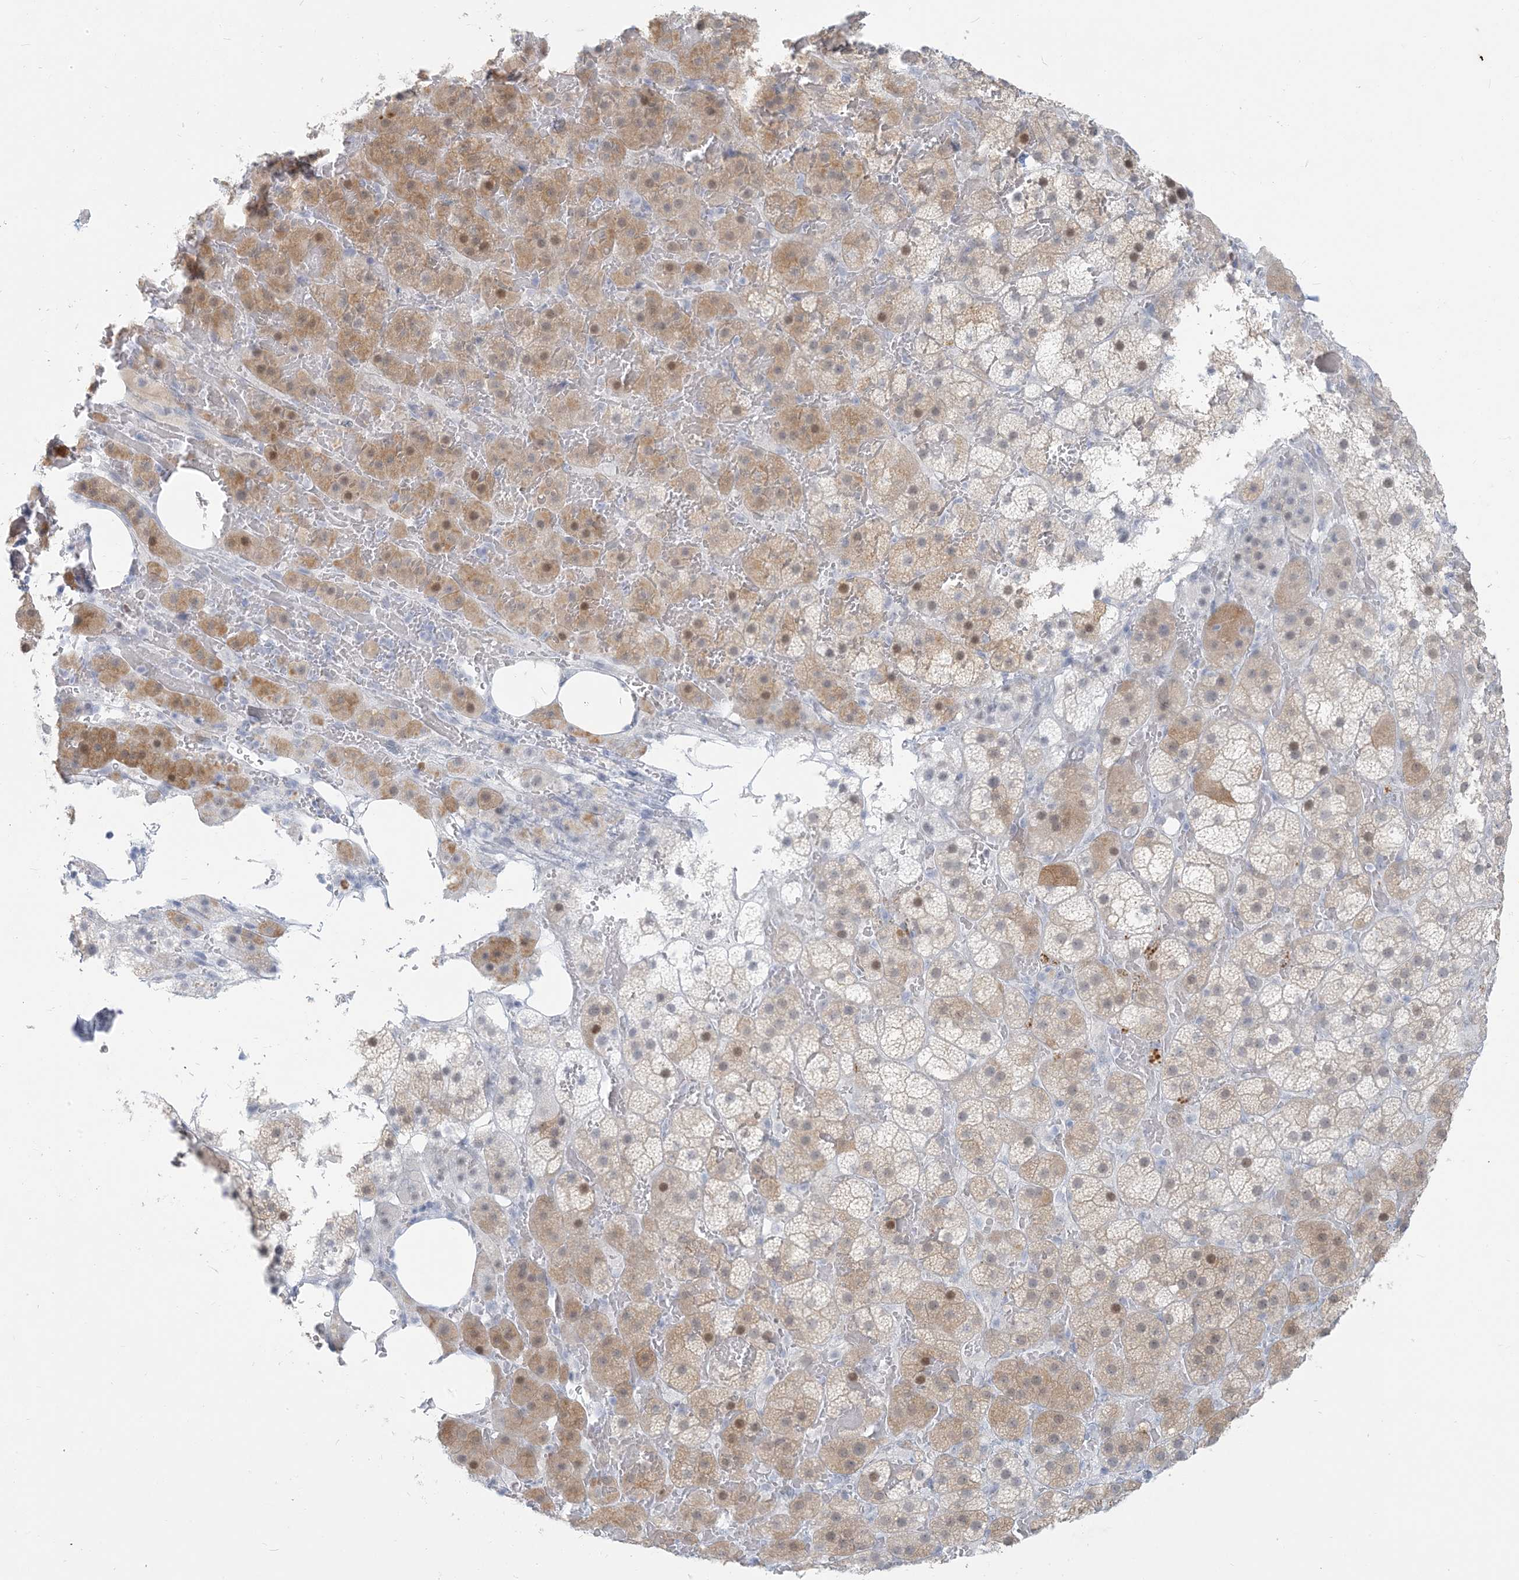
{"staining": {"intensity": "moderate", "quantity": "25%-75%", "location": "cytoplasmic/membranous,nuclear"}, "tissue": "adrenal gland", "cell_type": "Glandular cells", "image_type": "normal", "snomed": [{"axis": "morphology", "description": "Normal tissue, NOS"}, {"axis": "topography", "description": "Adrenal gland"}], "caption": "Benign adrenal gland exhibits moderate cytoplasmic/membranous,nuclear positivity in about 25%-75% of glandular cells.", "gene": "SCML1", "patient": {"sex": "female", "age": 59}}